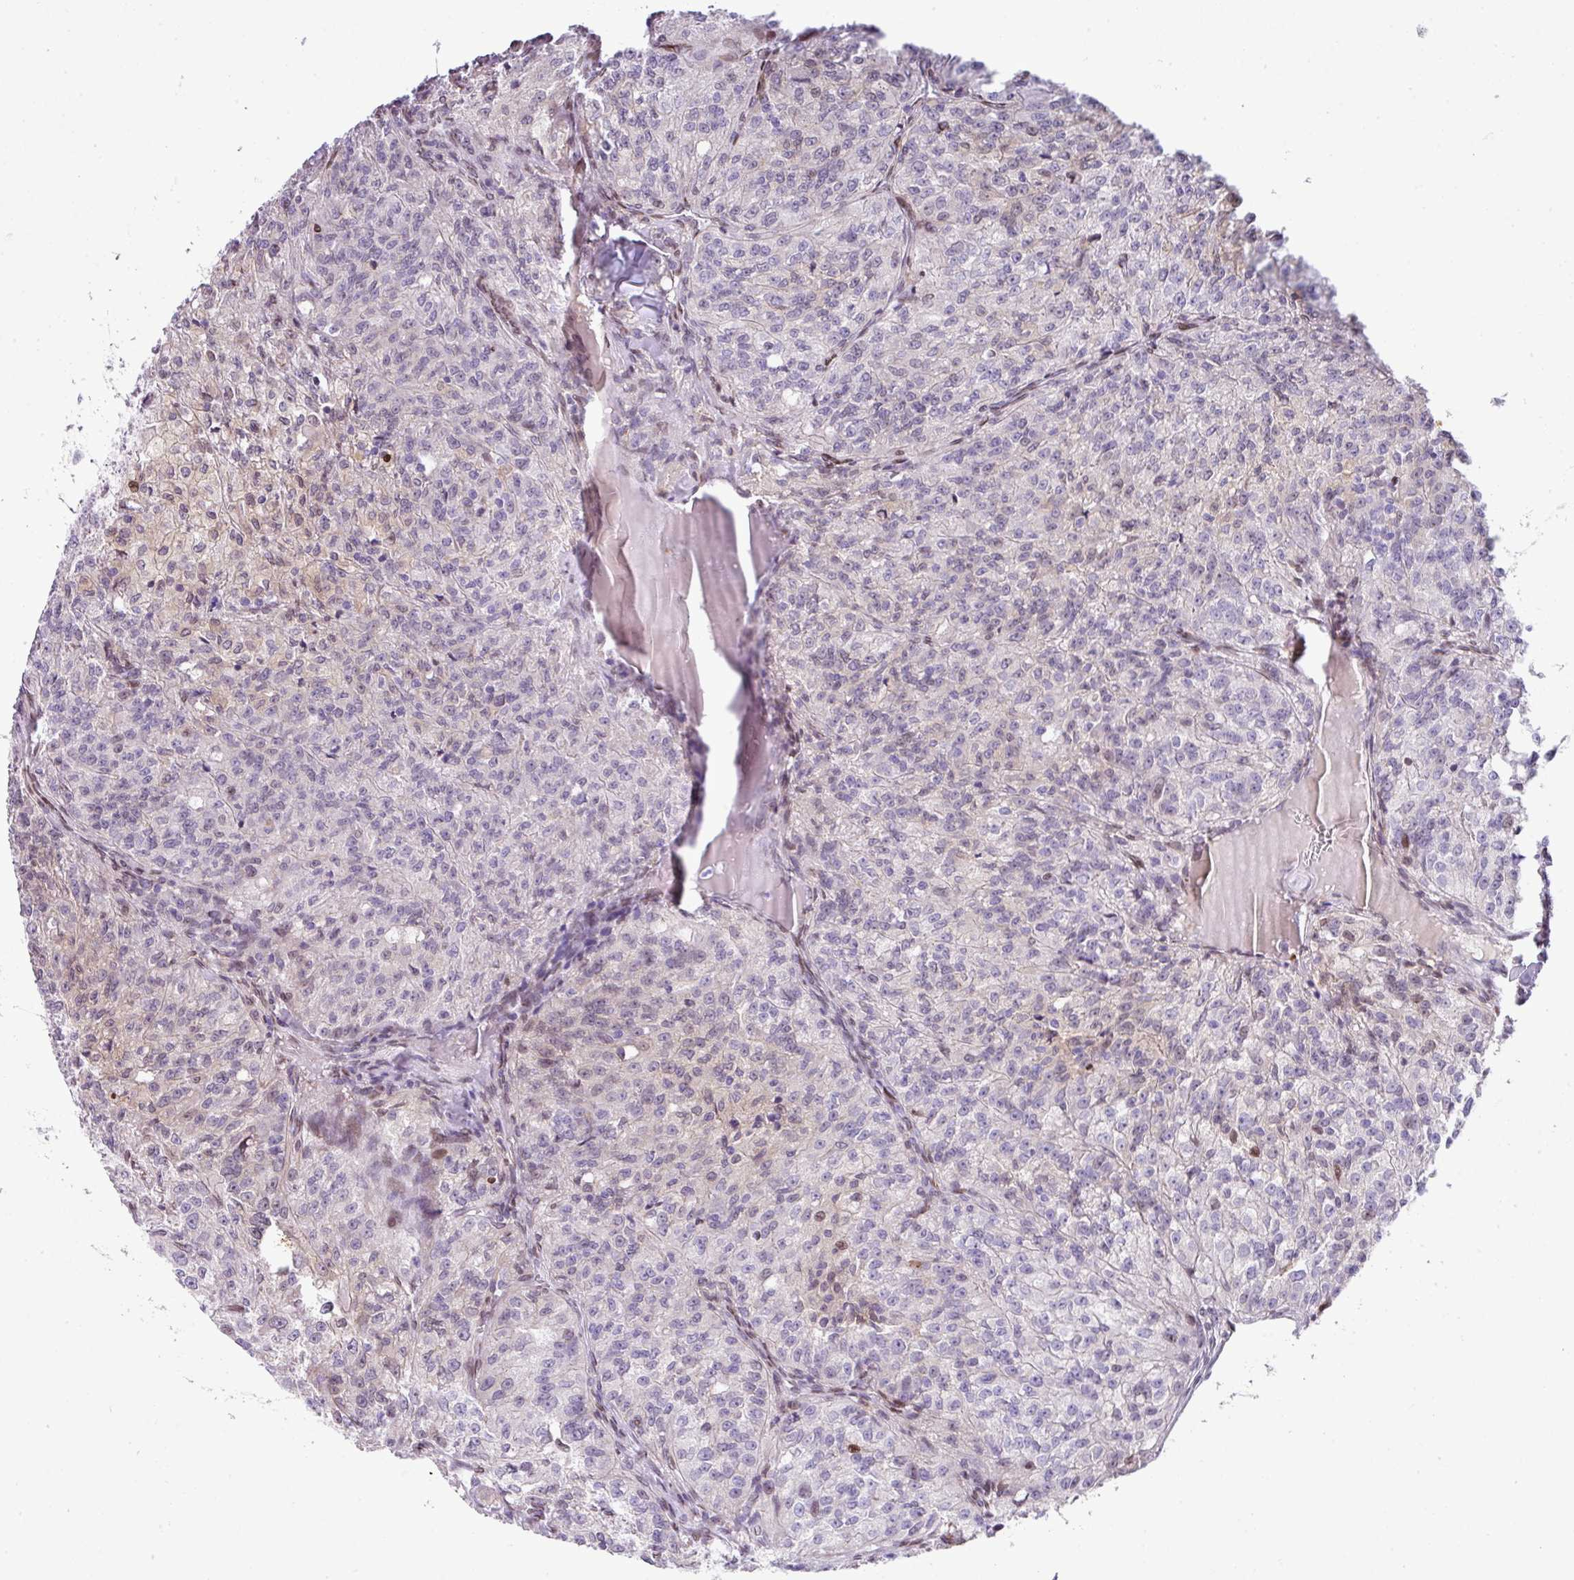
{"staining": {"intensity": "negative", "quantity": "none", "location": "none"}, "tissue": "renal cancer", "cell_type": "Tumor cells", "image_type": "cancer", "snomed": [{"axis": "morphology", "description": "Adenocarcinoma, NOS"}, {"axis": "topography", "description": "Kidney"}], "caption": "Tumor cells are negative for protein expression in human renal cancer.", "gene": "PLK1", "patient": {"sex": "female", "age": 63}}